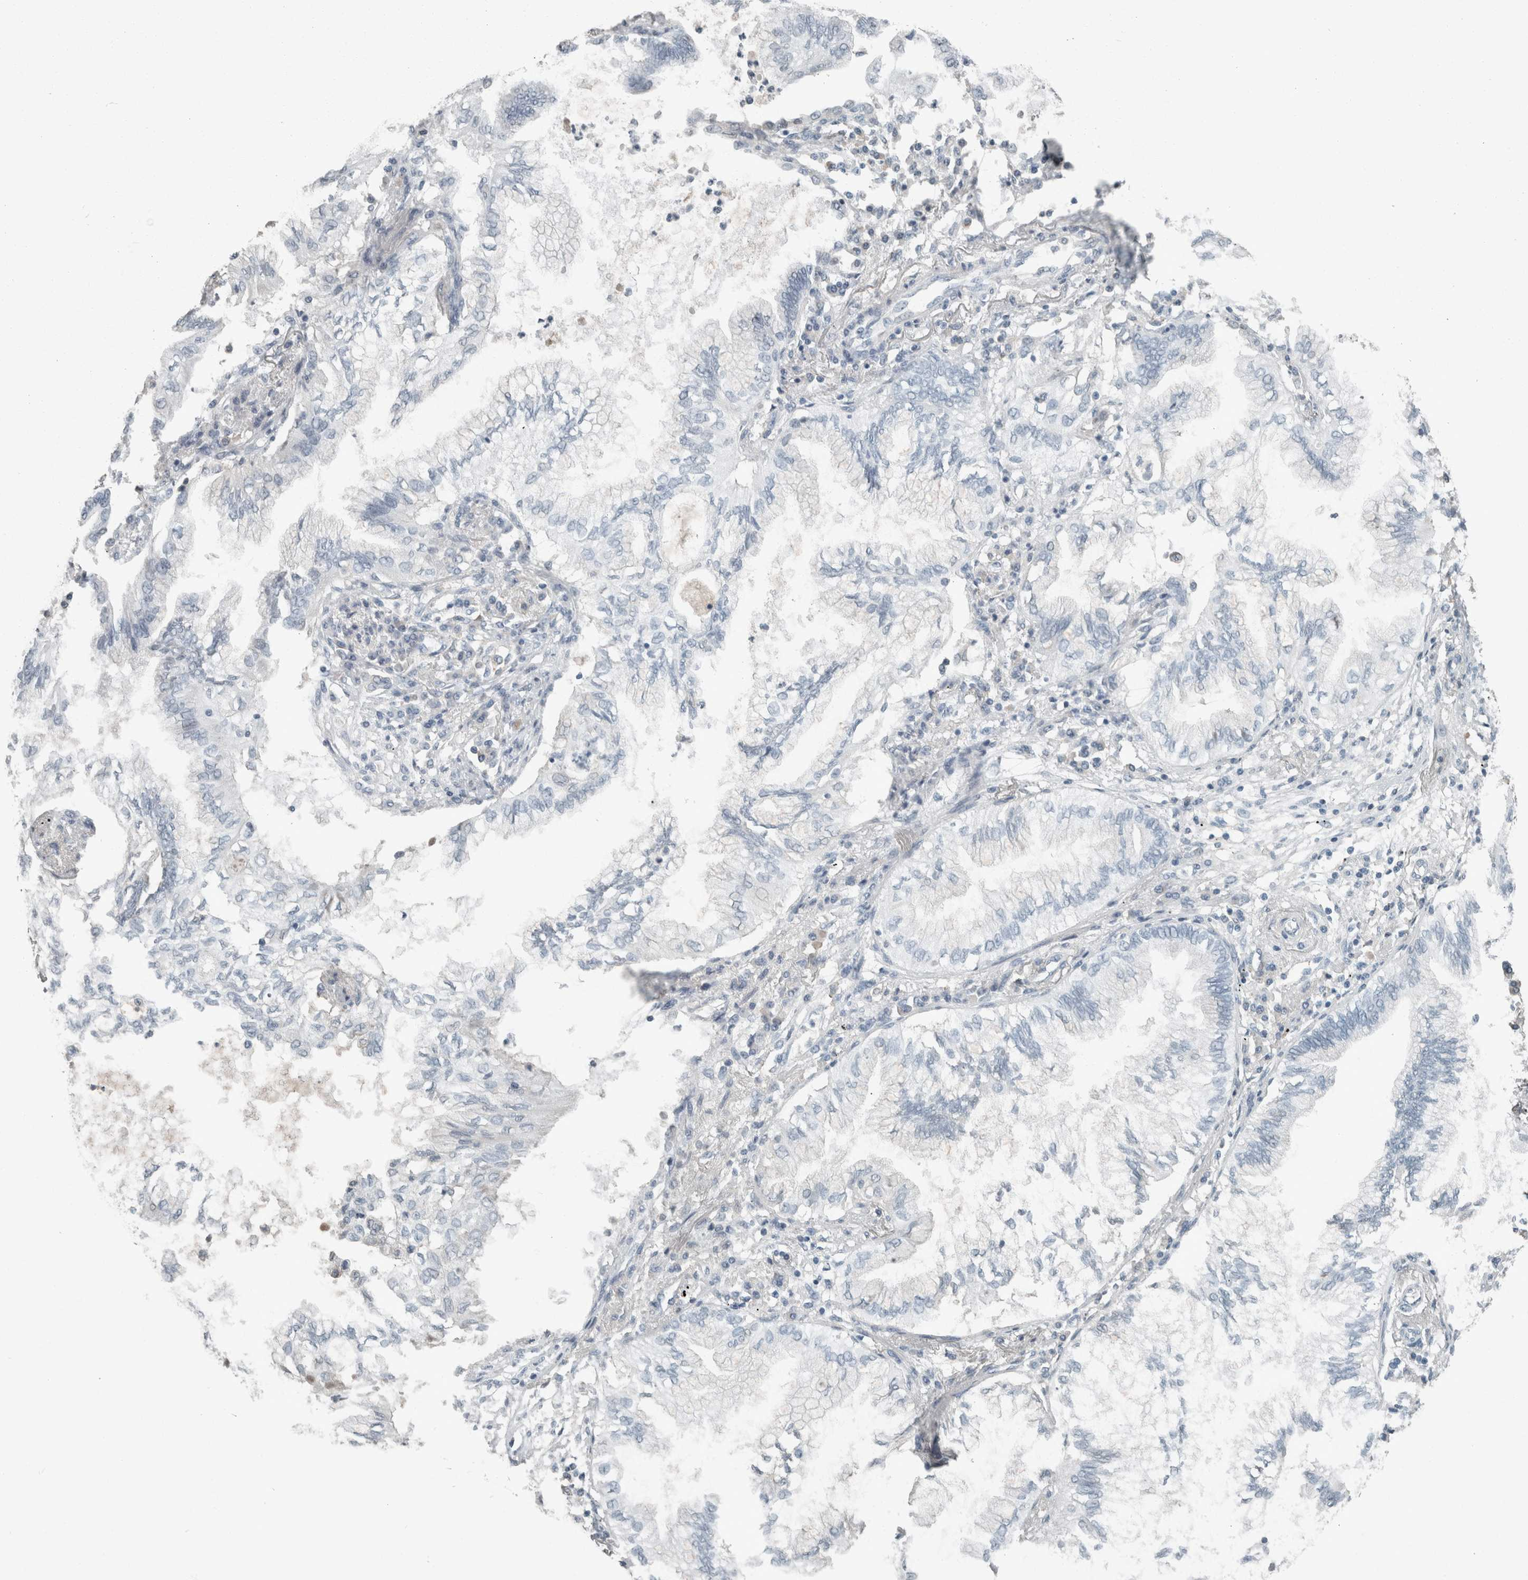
{"staining": {"intensity": "negative", "quantity": "none", "location": "none"}, "tissue": "lung cancer", "cell_type": "Tumor cells", "image_type": "cancer", "snomed": [{"axis": "morphology", "description": "Normal tissue, NOS"}, {"axis": "morphology", "description": "Adenocarcinoma, NOS"}, {"axis": "topography", "description": "Bronchus"}, {"axis": "topography", "description": "Lung"}], "caption": "This is an IHC micrograph of lung adenocarcinoma. There is no positivity in tumor cells.", "gene": "CHL1", "patient": {"sex": "female", "age": 70}}